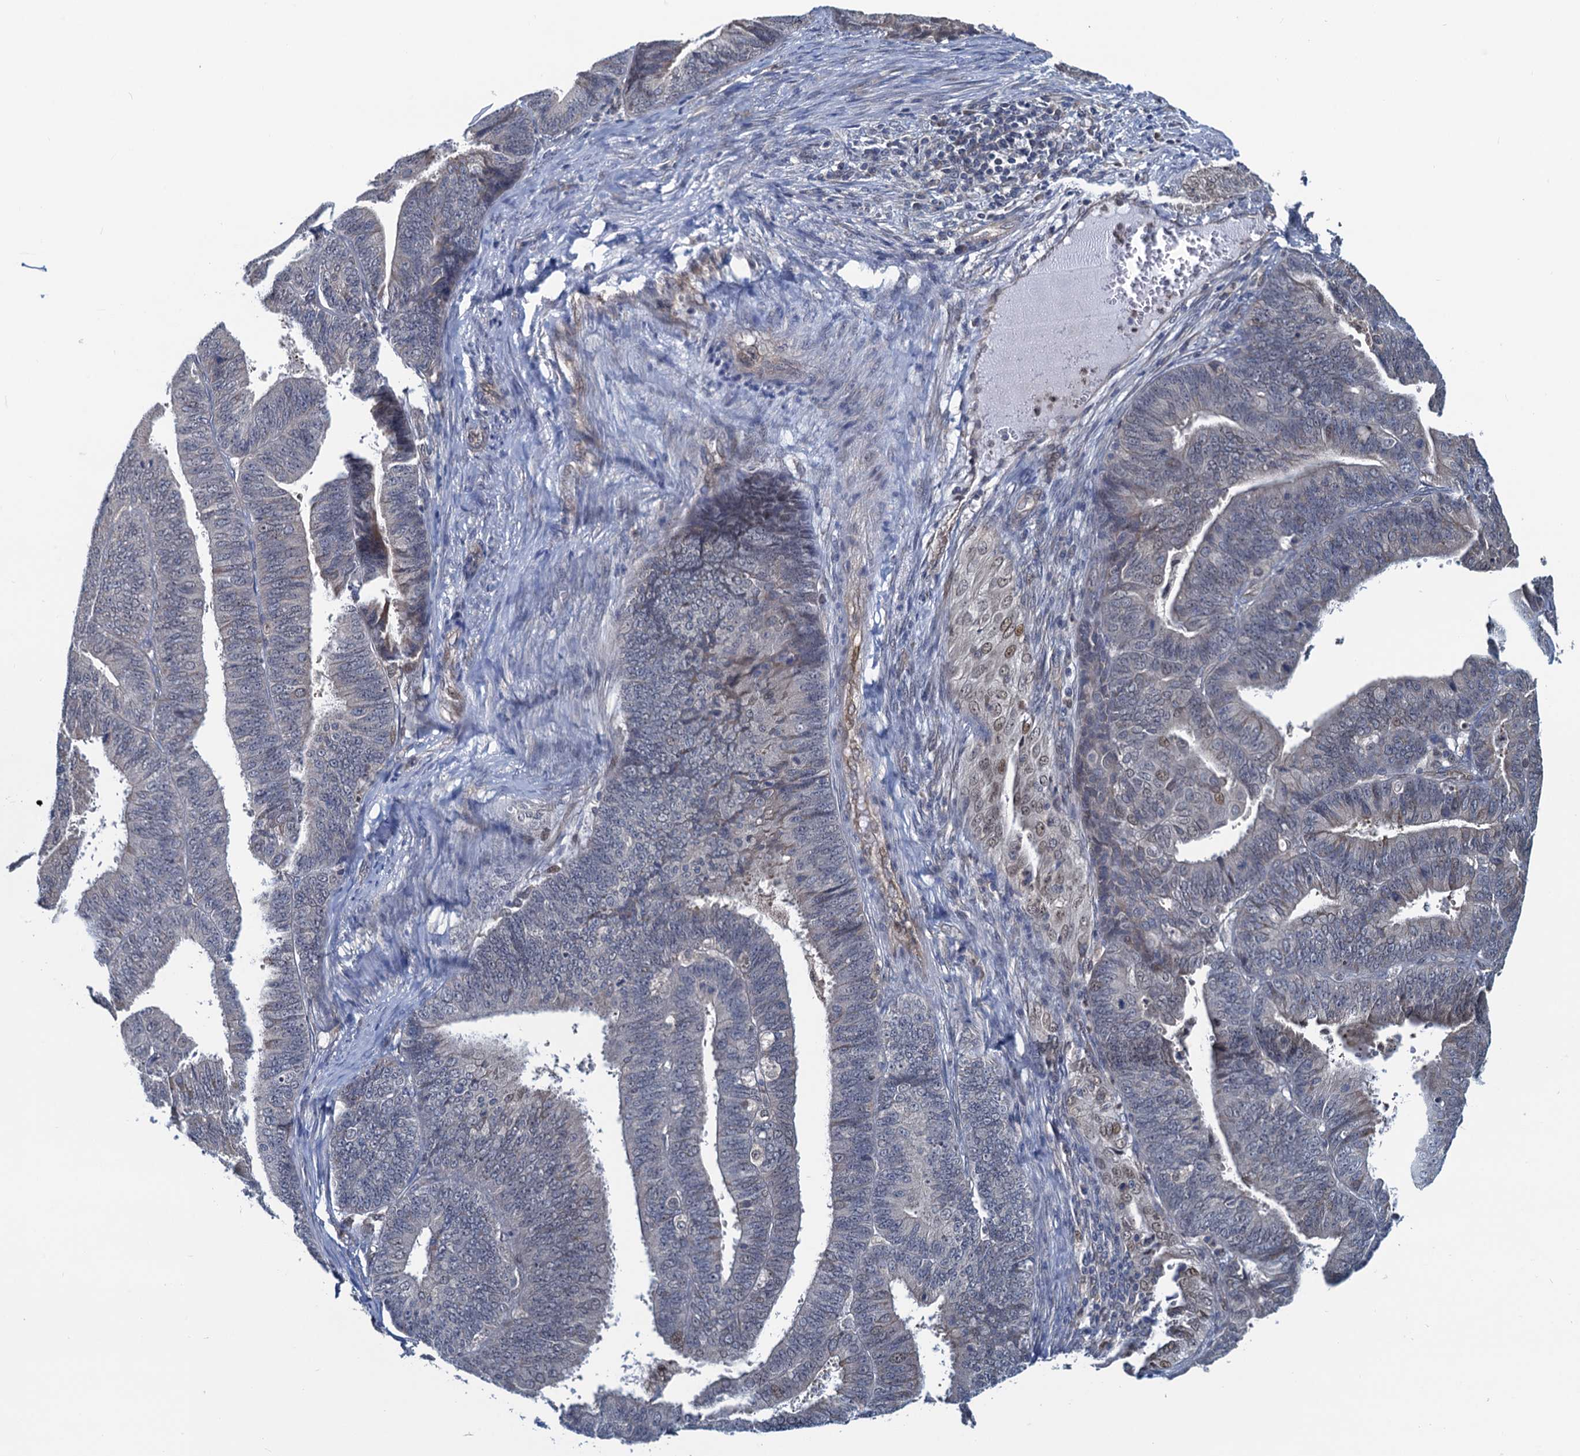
{"staining": {"intensity": "weak", "quantity": "<25%", "location": "nuclear"}, "tissue": "endometrial cancer", "cell_type": "Tumor cells", "image_type": "cancer", "snomed": [{"axis": "morphology", "description": "Adenocarcinoma, NOS"}, {"axis": "topography", "description": "Endometrium"}], "caption": "Micrograph shows no protein expression in tumor cells of endometrial cancer (adenocarcinoma) tissue.", "gene": "RNF125", "patient": {"sex": "female", "age": 73}}